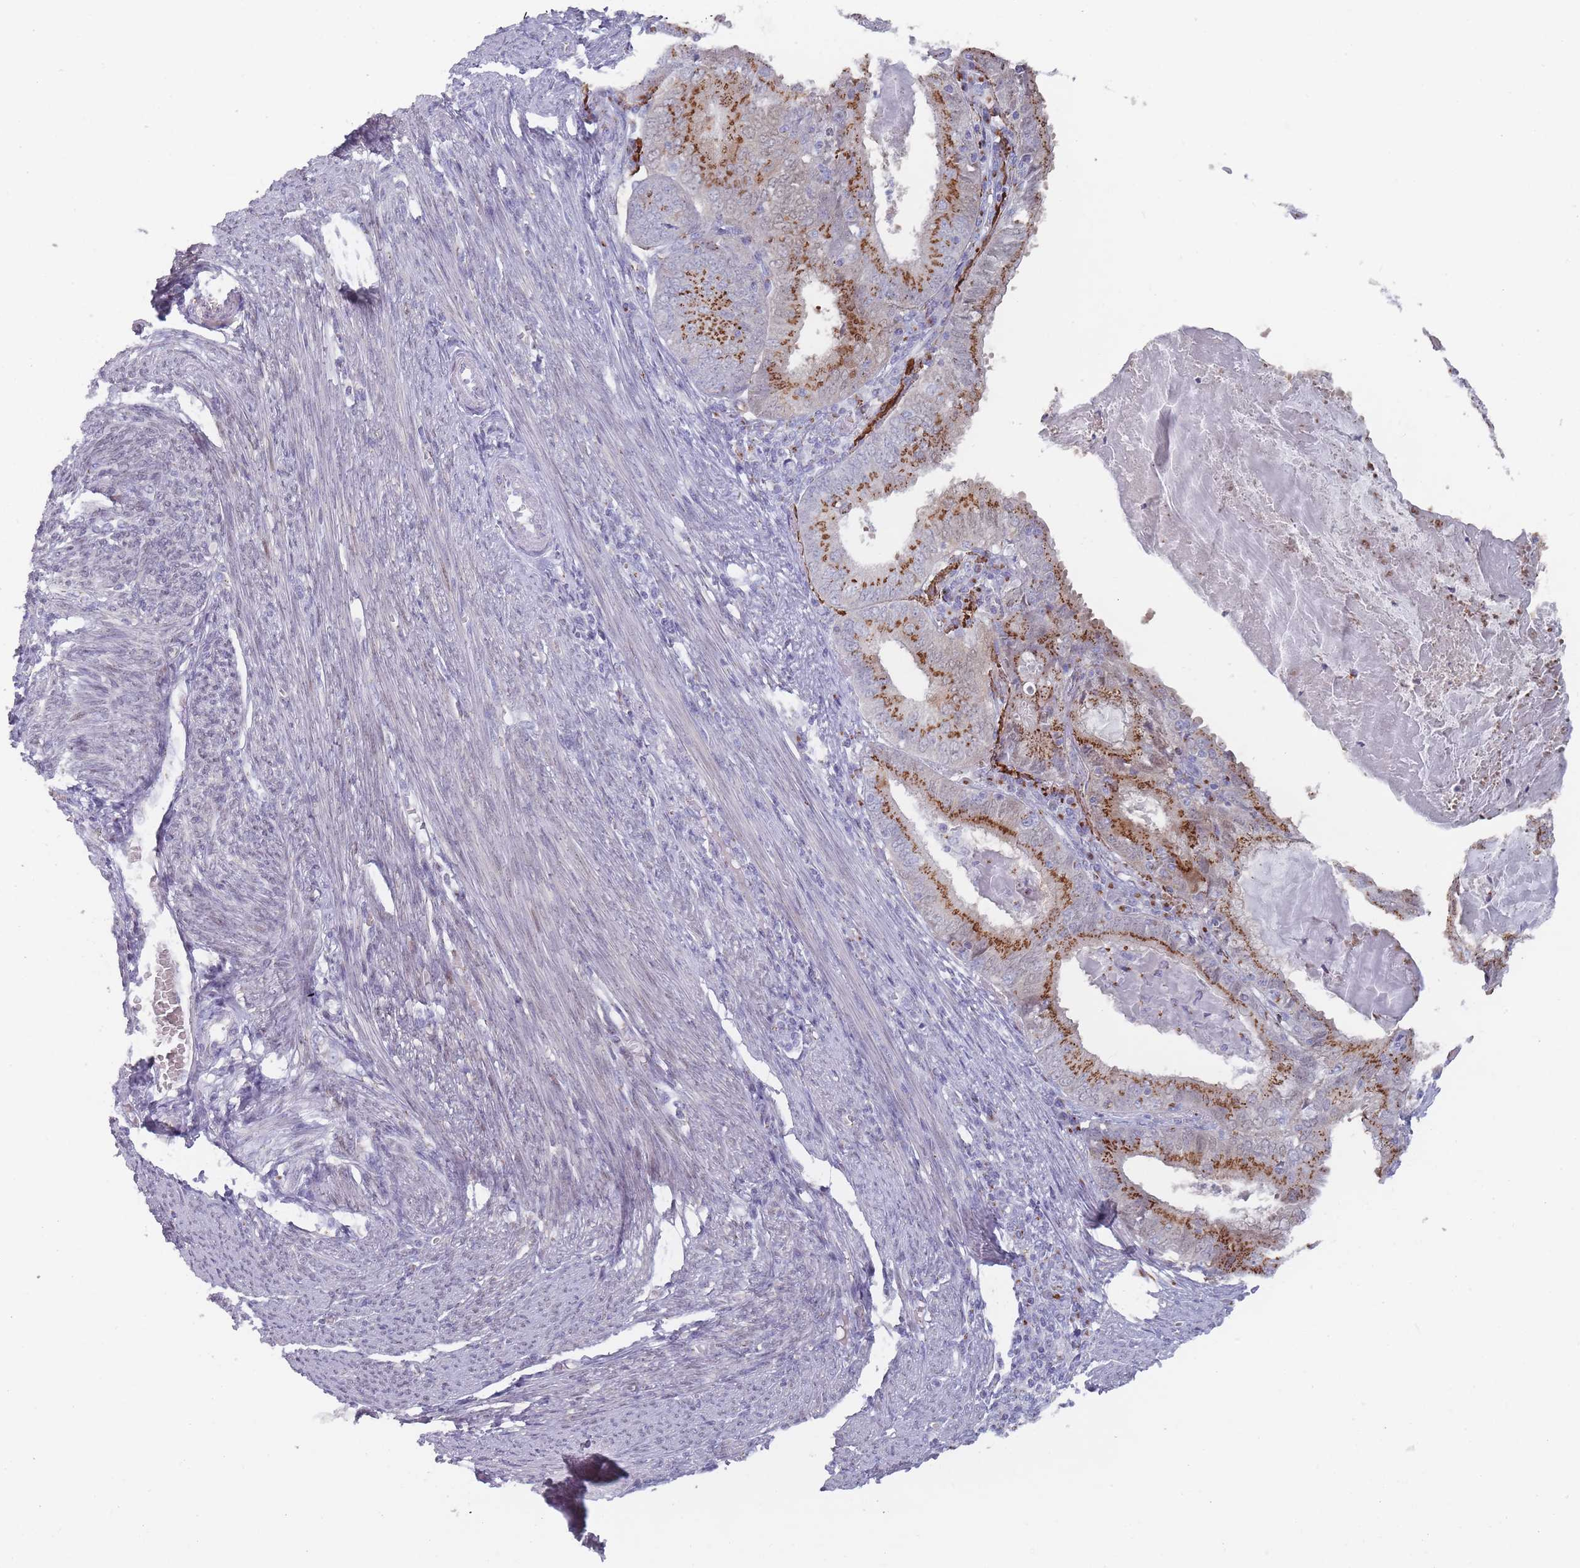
{"staining": {"intensity": "strong", "quantity": ">75%", "location": "cytoplasmic/membranous"}, "tissue": "endometrial cancer", "cell_type": "Tumor cells", "image_type": "cancer", "snomed": [{"axis": "morphology", "description": "Adenocarcinoma, NOS"}, {"axis": "topography", "description": "Endometrium"}], "caption": "Endometrial cancer (adenocarcinoma) stained with a brown dye displays strong cytoplasmic/membranous positive expression in approximately >75% of tumor cells.", "gene": "MAN1B1", "patient": {"sex": "female", "age": 57}}